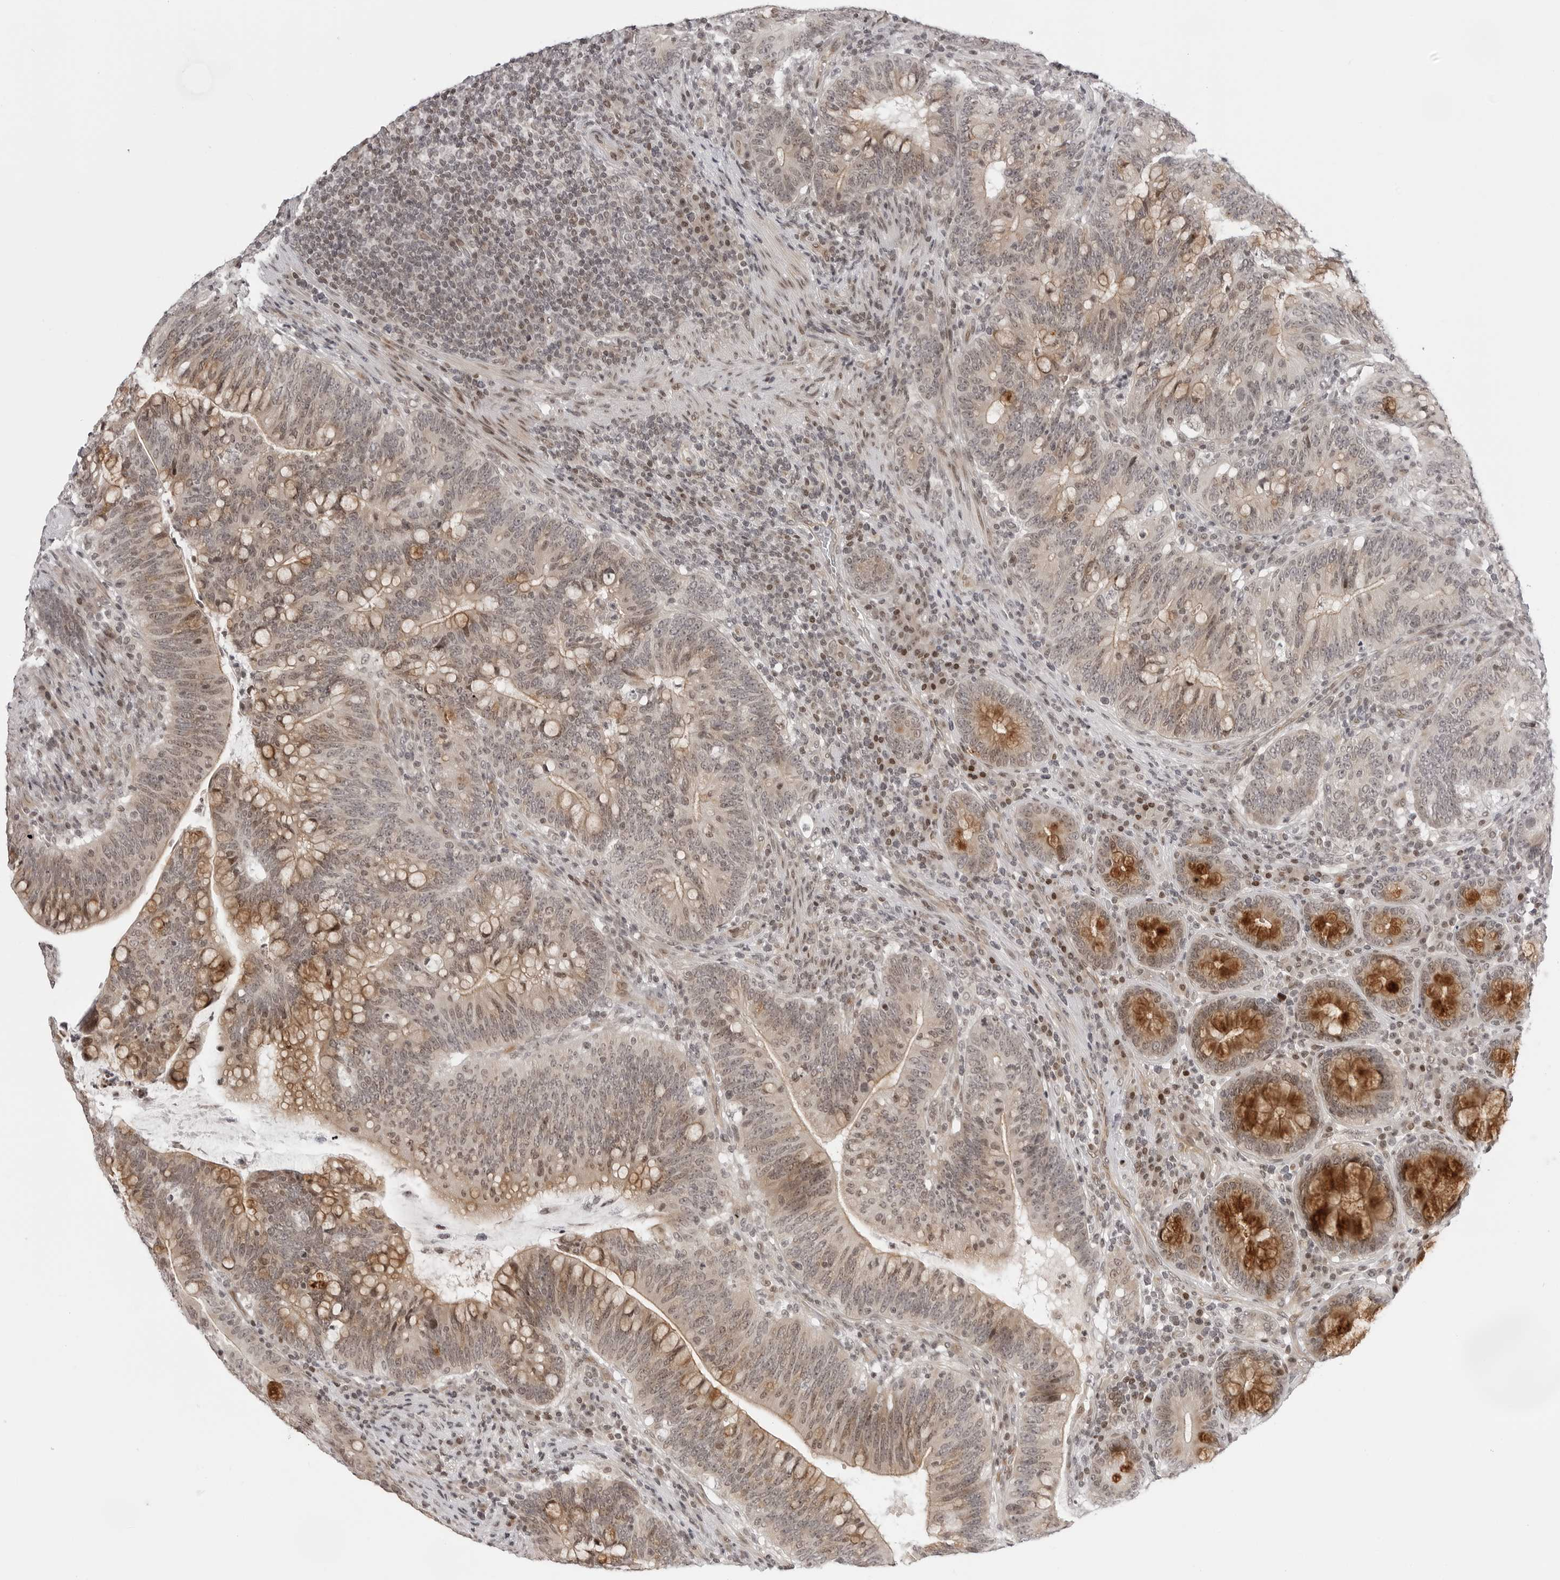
{"staining": {"intensity": "moderate", "quantity": ">75%", "location": "cytoplasmic/membranous,nuclear"}, "tissue": "colorectal cancer", "cell_type": "Tumor cells", "image_type": "cancer", "snomed": [{"axis": "morphology", "description": "Adenocarcinoma, NOS"}, {"axis": "topography", "description": "Colon"}], "caption": "A medium amount of moderate cytoplasmic/membranous and nuclear staining is present in approximately >75% of tumor cells in colorectal cancer (adenocarcinoma) tissue.", "gene": "C8orf33", "patient": {"sex": "female", "age": 66}}